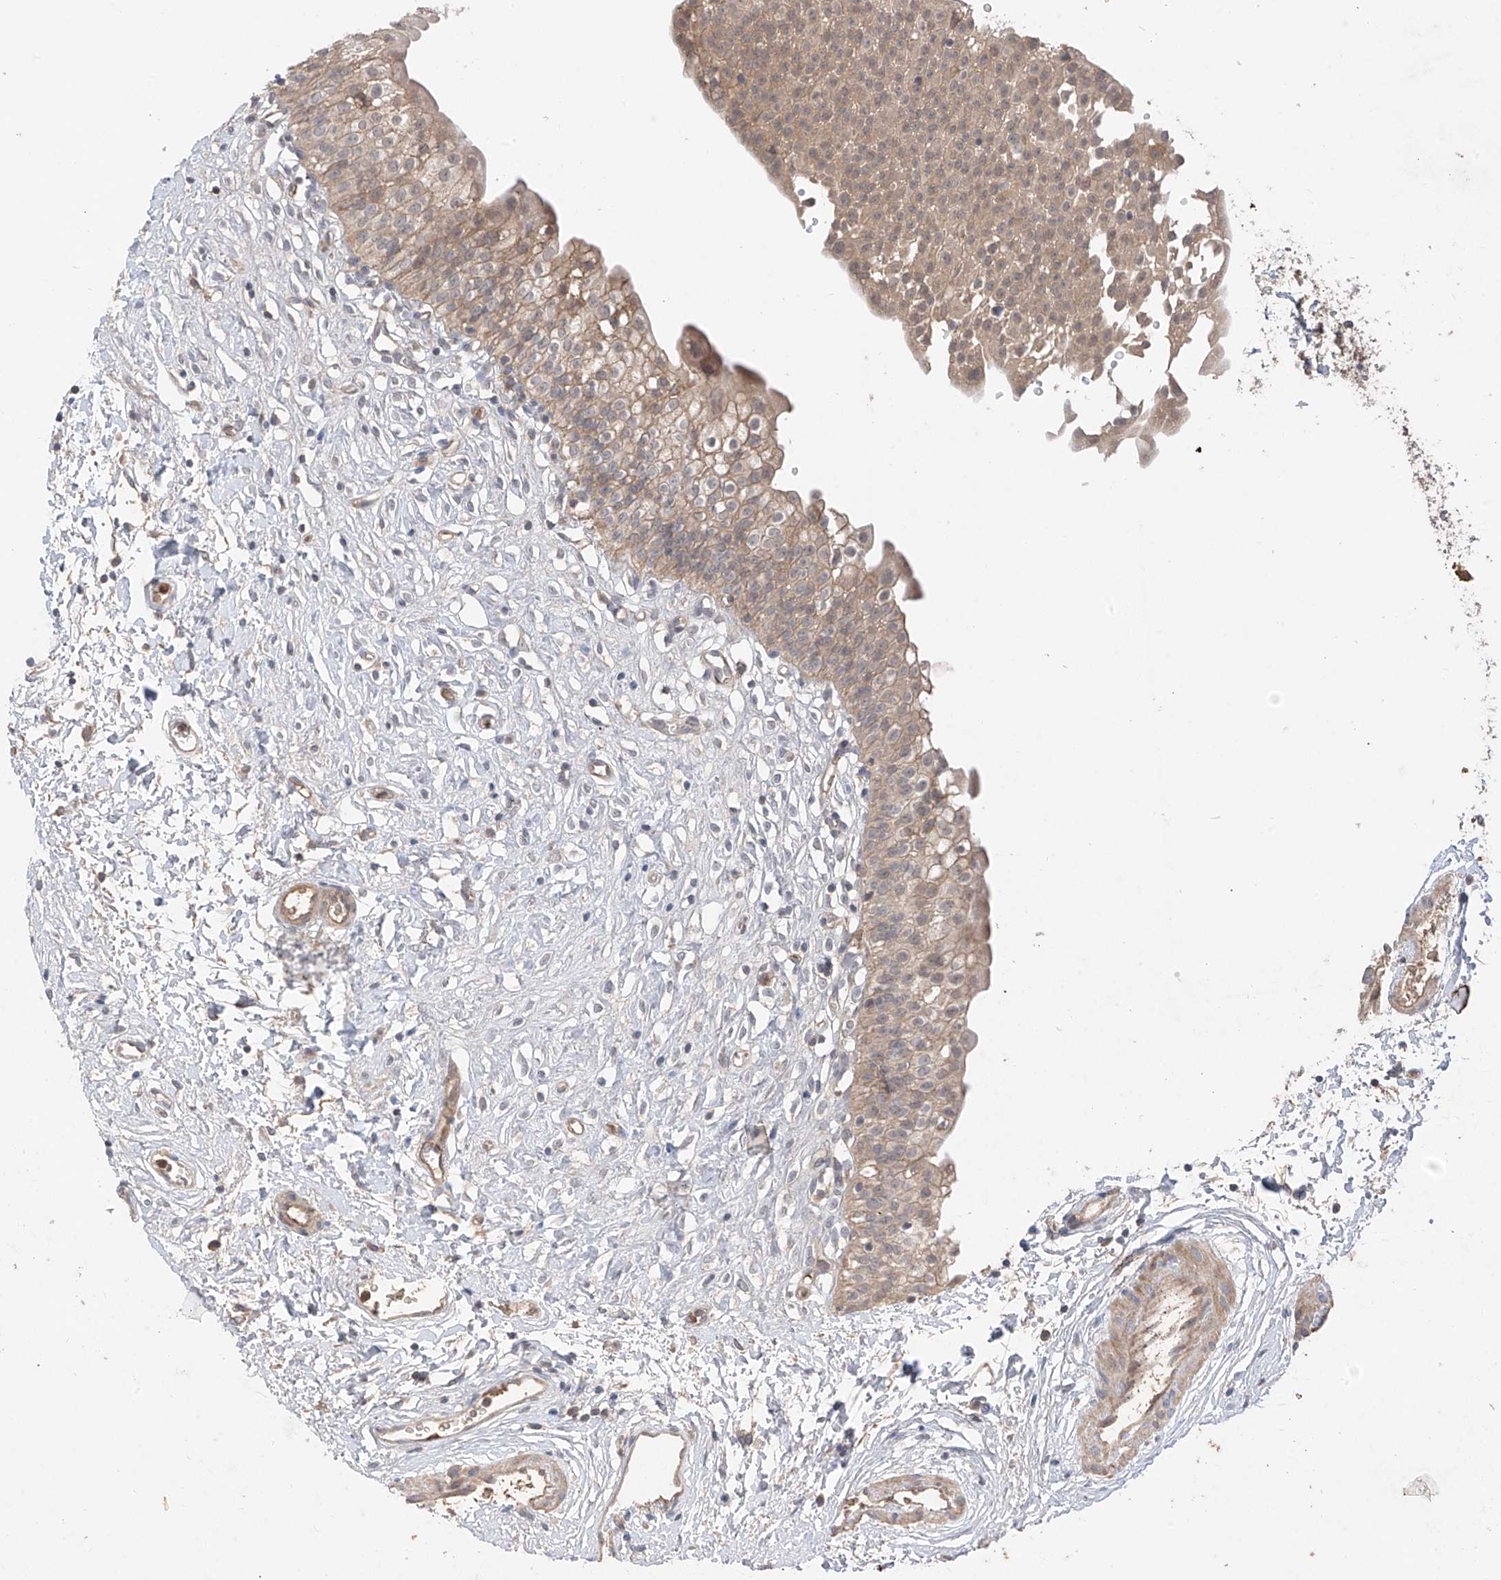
{"staining": {"intensity": "moderate", "quantity": ">75%", "location": "cytoplasmic/membranous"}, "tissue": "urinary bladder", "cell_type": "Urothelial cells", "image_type": "normal", "snomed": [{"axis": "morphology", "description": "Normal tissue, NOS"}, {"axis": "topography", "description": "Urinary bladder"}], "caption": "Protein staining of unremarkable urinary bladder displays moderate cytoplasmic/membranous expression in about >75% of urothelial cells.", "gene": "CACNA2D4", "patient": {"sex": "male", "age": 51}}